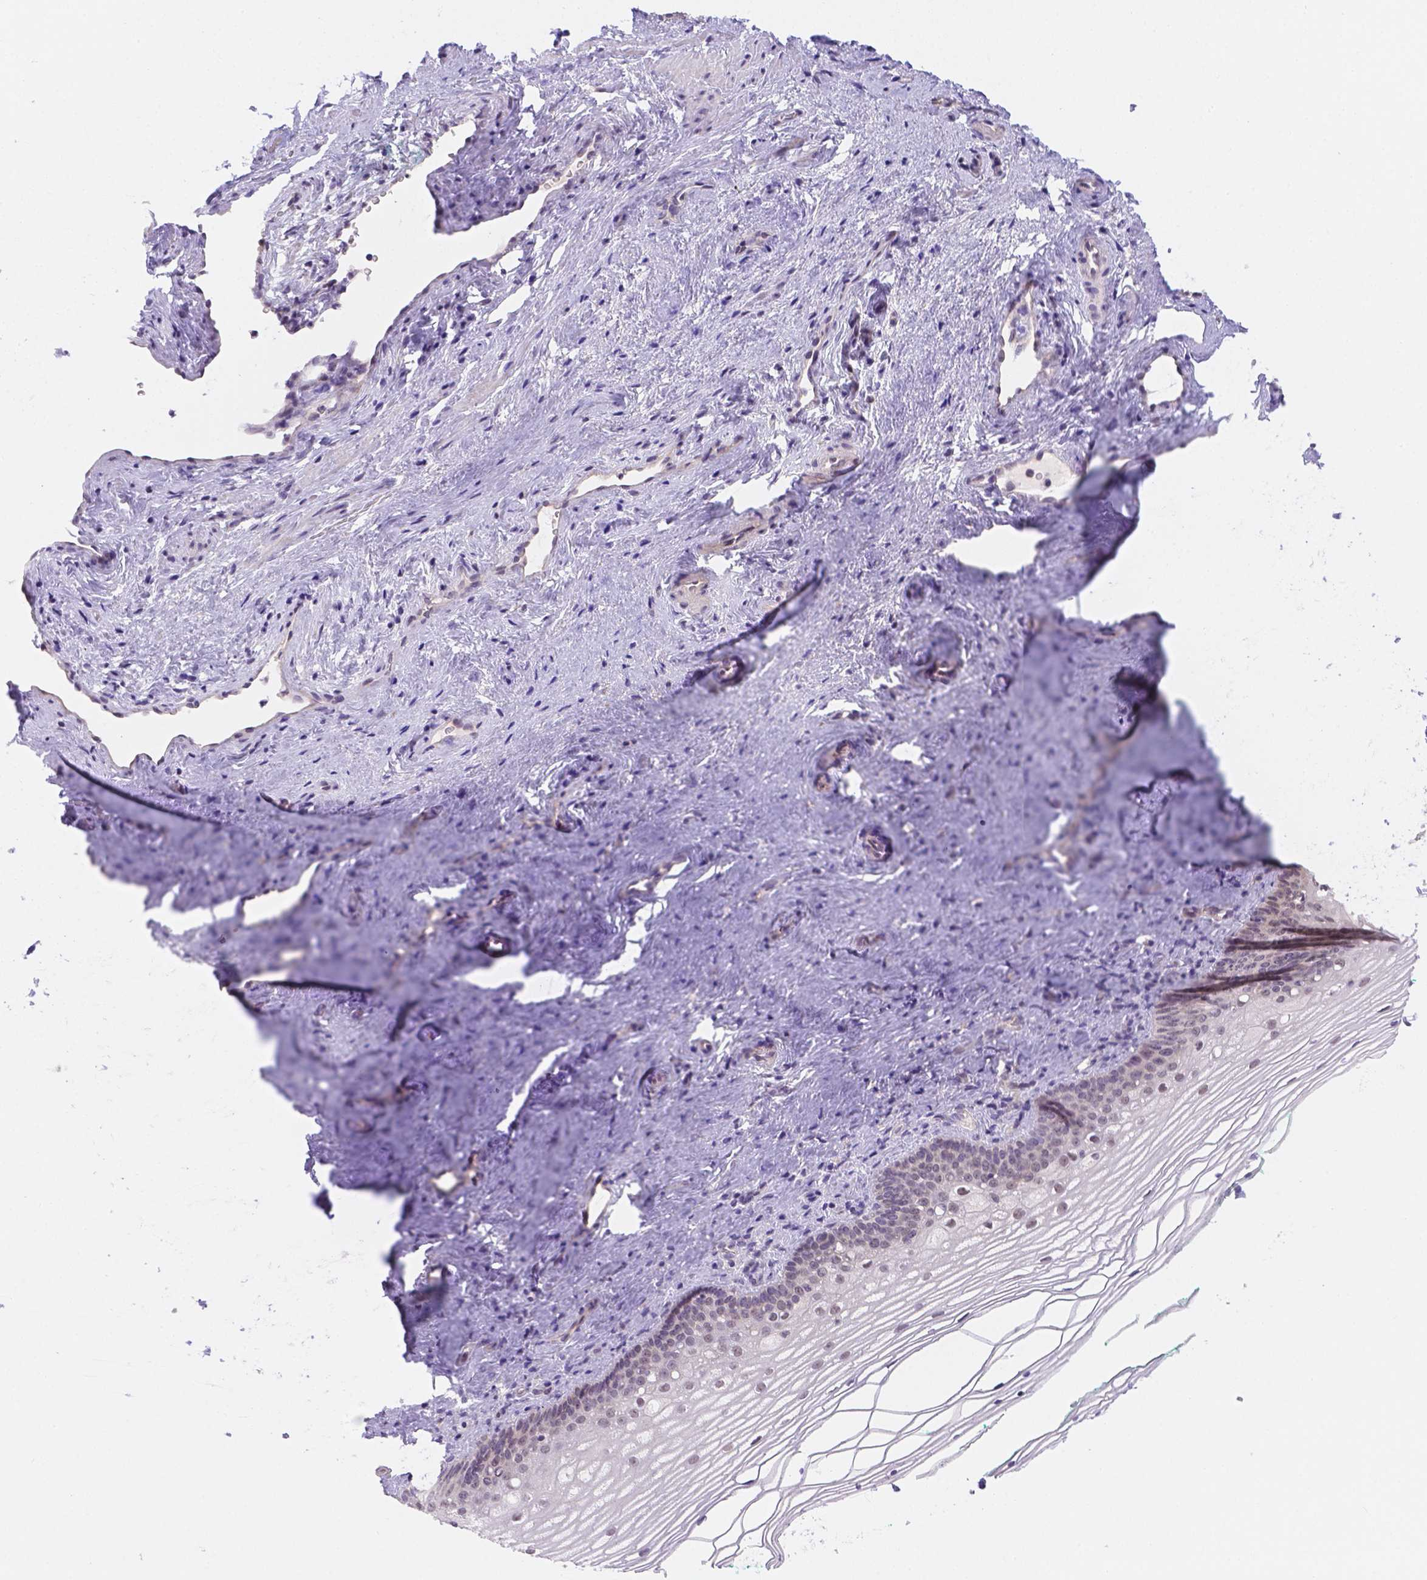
{"staining": {"intensity": "moderate", "quantity": "25%-75%", "location": "nuclear"}, "tissue": "vagina", "cell_type": "Squamous epithelial cells", "image_type": "normal", "snomed": [{"axis": "morphology", "description": "Normal tissue, NOS"}, {"axis": "topography", "description": "Vagina"}], "caption": "Moderate nuclear protein staining is appreciated in approximately 25%-75% of squamous epithelial cells in vagina. Using DAB (brown) and hematoxylin (blue) stains, captured at high magnification using brightfield microscopy.", "gene": "NXPE2", "patient": {"sex": "female", "age": 44}}